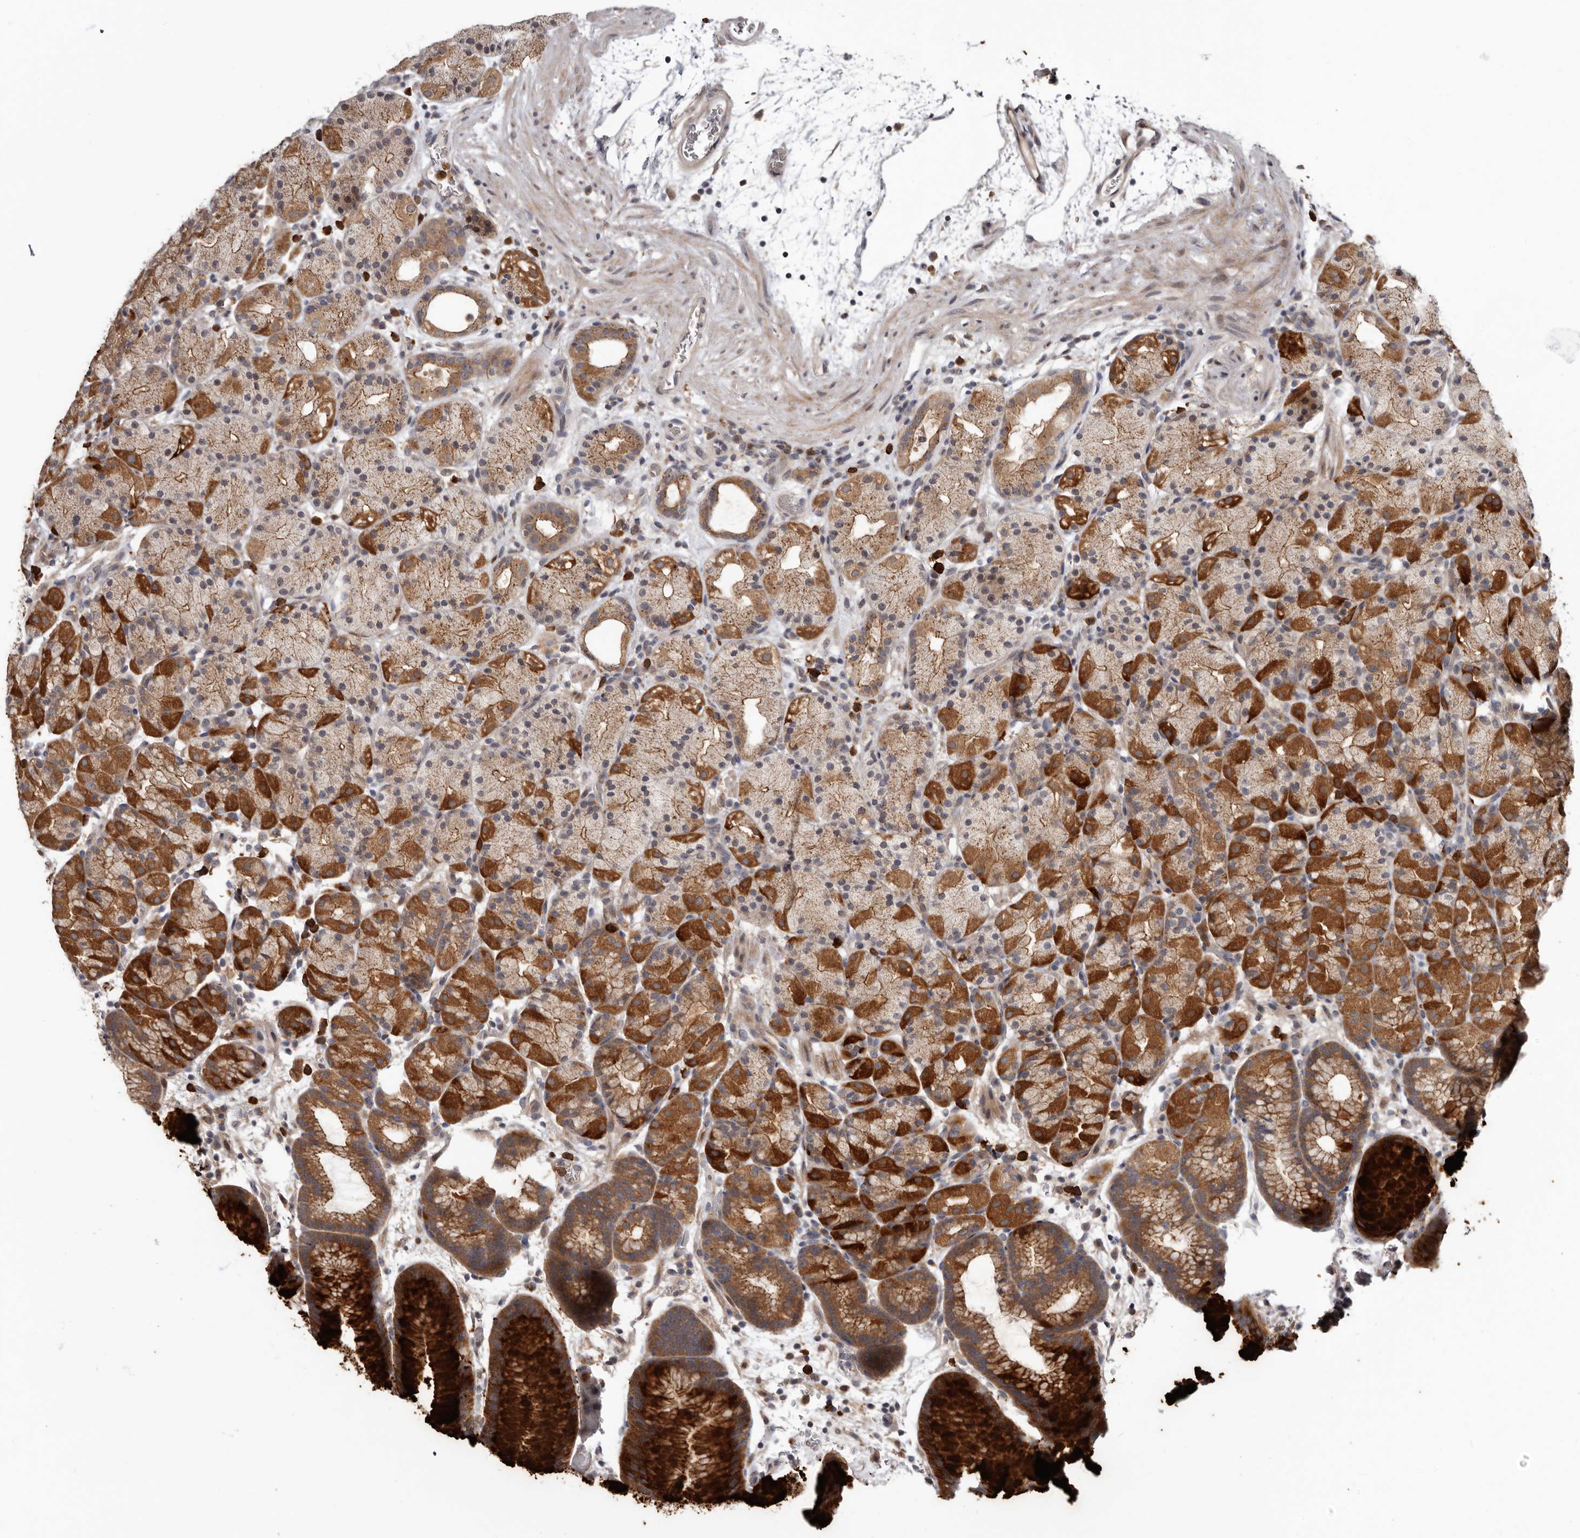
{"staining": {"intensity": "strong", "quantity": ">75%", "location": "cytoplasmic/membranous"}, "tissue": "stomach", "cell_type": "Glandular cells", "image_type": "normal", "snomed": [{"axis": "morphology", "description": "Normal tissue, NOS"}, {"axis": "topography", "description": "Stomach, upper"}], "caption": "A high amount of strong cytoplasmic/membranous expression is seen in approximately >75% of glandular cells in normal stomach. (Stains: DAB in brown, nuclei in blue, Microscopy: brightfield microscopy at high magnification).", "gene": "FGFR4", "patient": {"sex": "male", "age": 48}}